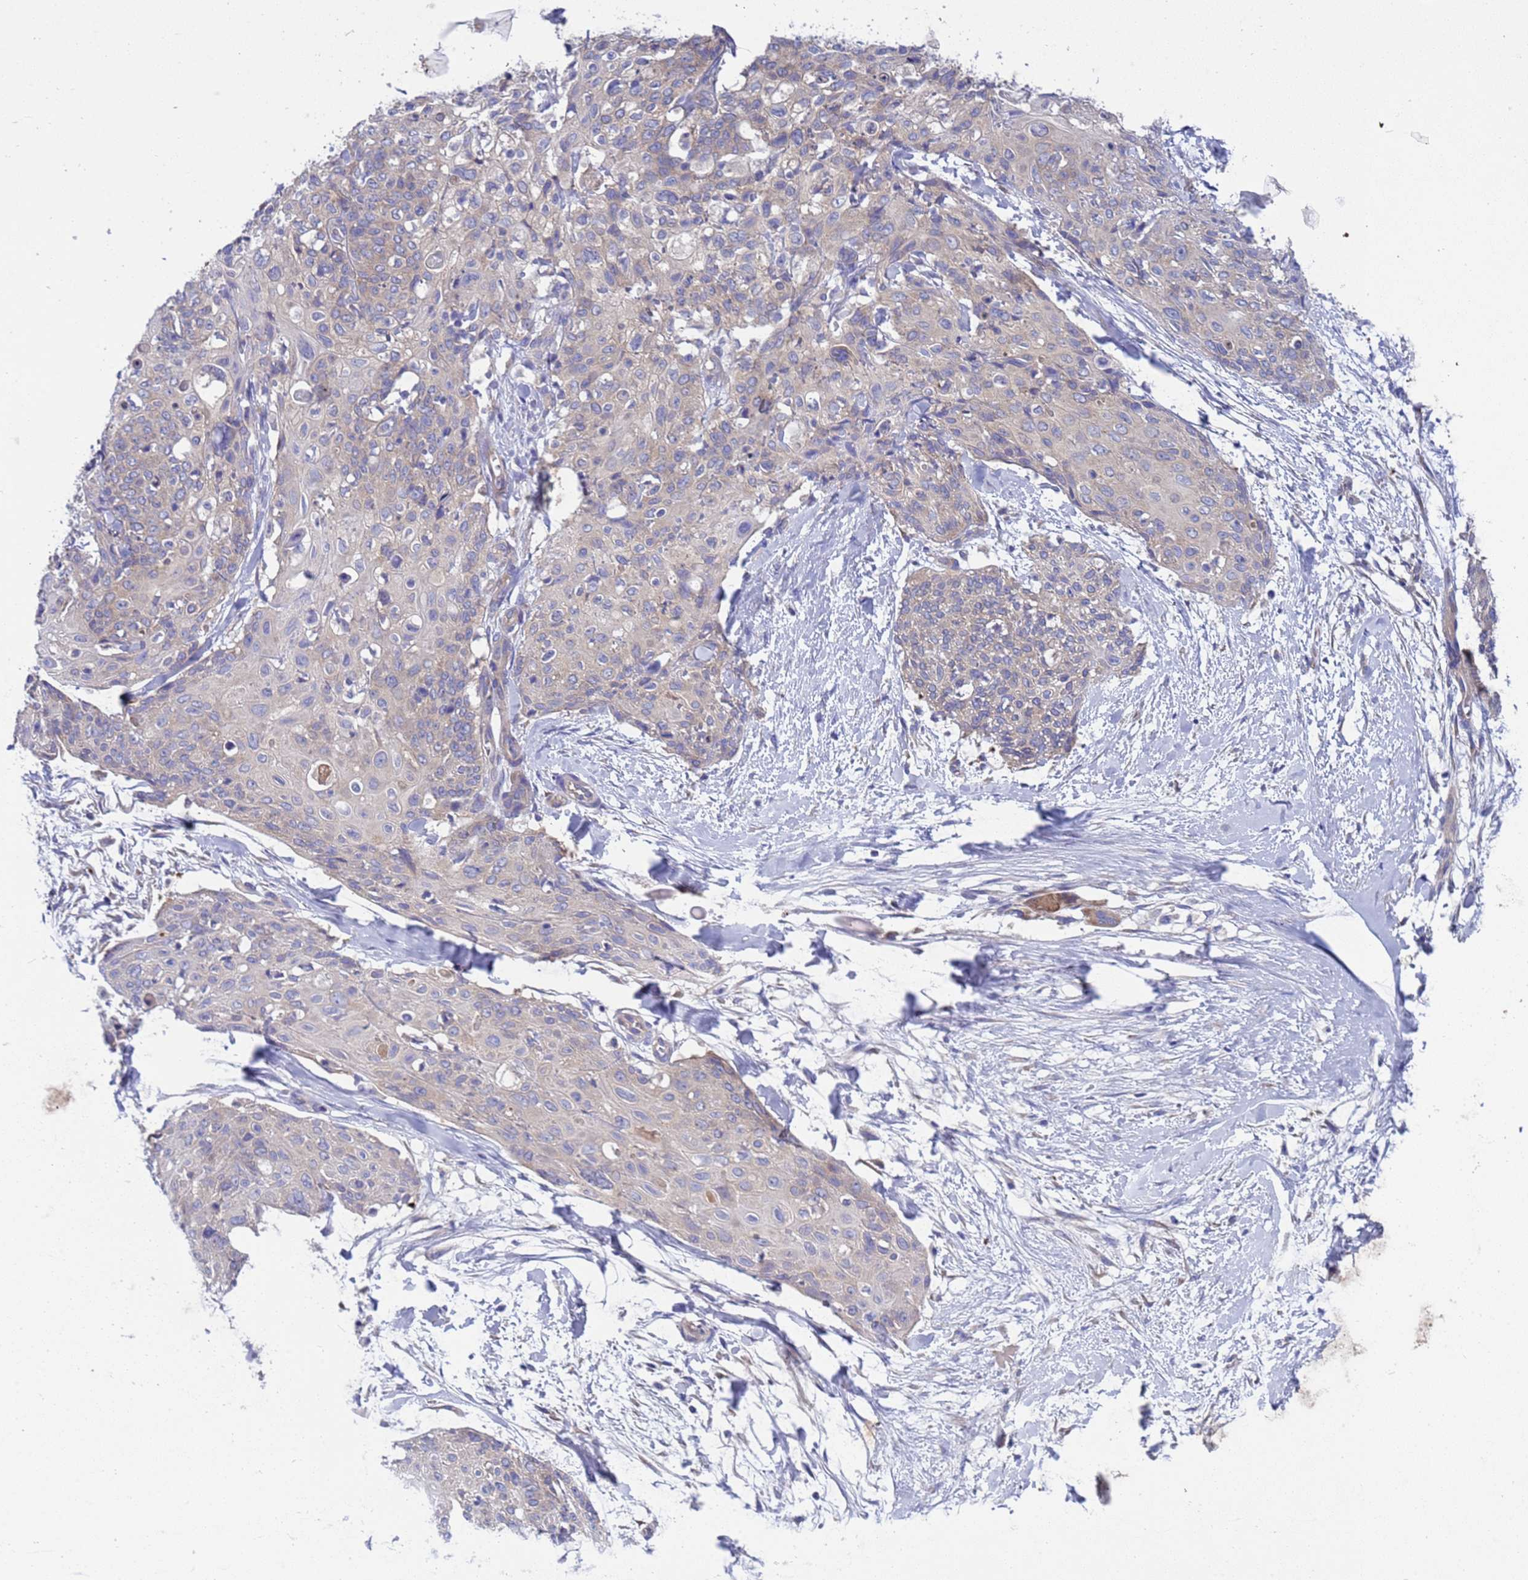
{"staining": {"intensity": "negative", "quantity": "none", "location": "none"}, "tissue": "skin cancer", "cell_type": "Tumor cells", "image_type": "cancer", "snomed": [{"axis": "morphology", "description": "Squamous cell carcinoma, NOS"}, {"axis": "topography", "description": "Skin"}, {"axis": "topography", "description": "Vulva"}], "caption": "The photomicrograph displays no significant expression in tumor cells of skin cancer (squamous cell carcinoma). Brightfield microscopy of IHC stained with DAB (brown) and hematoxylin (blue), captured at high magnification.", "gene": "RC3H2", "patient": {"sex": "female", "age": 85}}